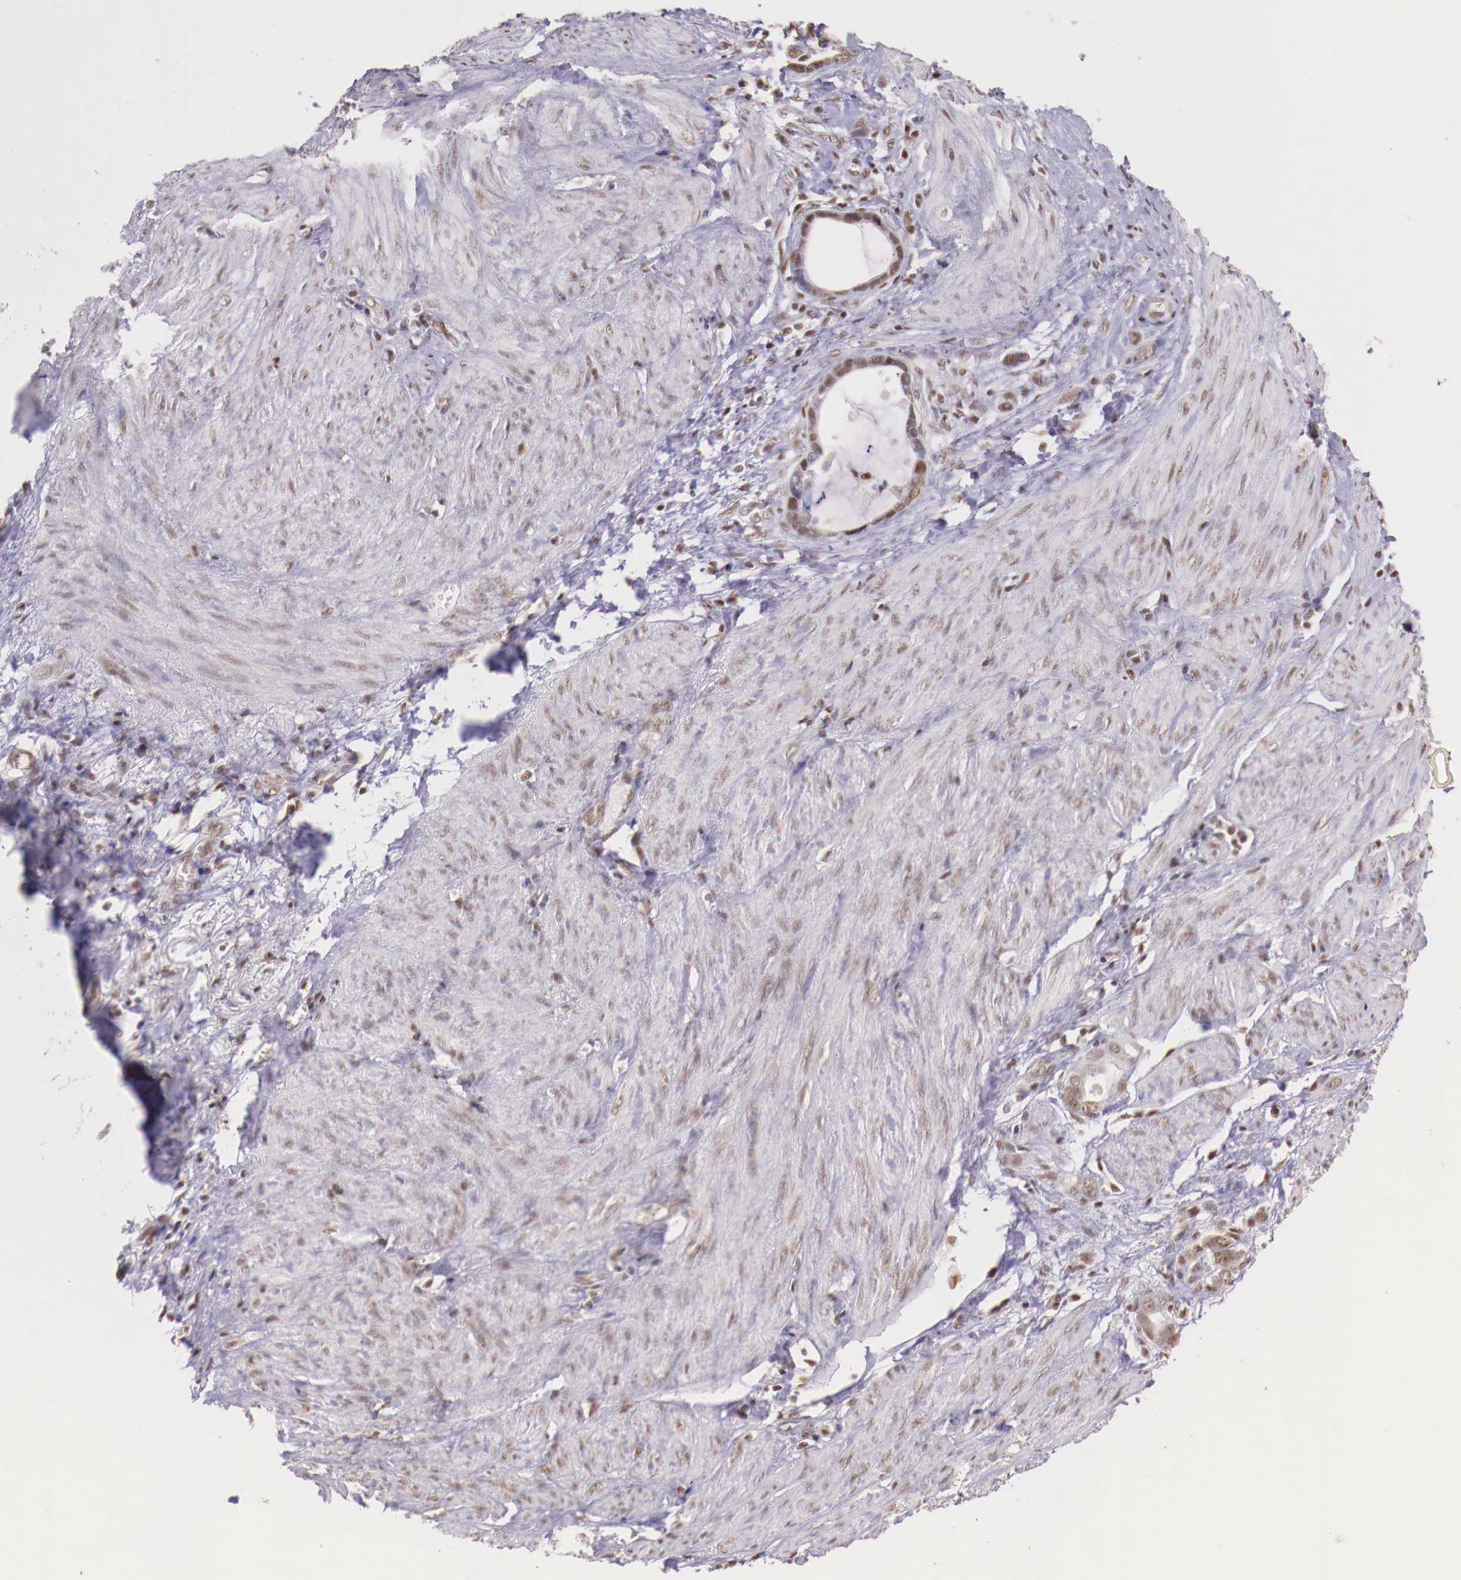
{"staining": {"intensity": "weak", "quantity": "25%-75%", "location": "nuclear"}, "tissue": "stomach cancer", "cell_type": "Tumor cells", "image_type": "cancer", "snomed": [{"axis": "morphology", "description": "Adenocarcinoma, NOS"}, {"axis": "topography", "description": "Stomach"}], "caption": "IHC image of neoplastic tissue: adenocarcinoma (stomach) stained using immunohistochemistry demonstrates low levels of weak protein expression localized specifically in the nuclear of tumor cells, appearing as a nuclear brown color.", "gene": "SP1", "patient": {"sex": "male", "age": 78}}